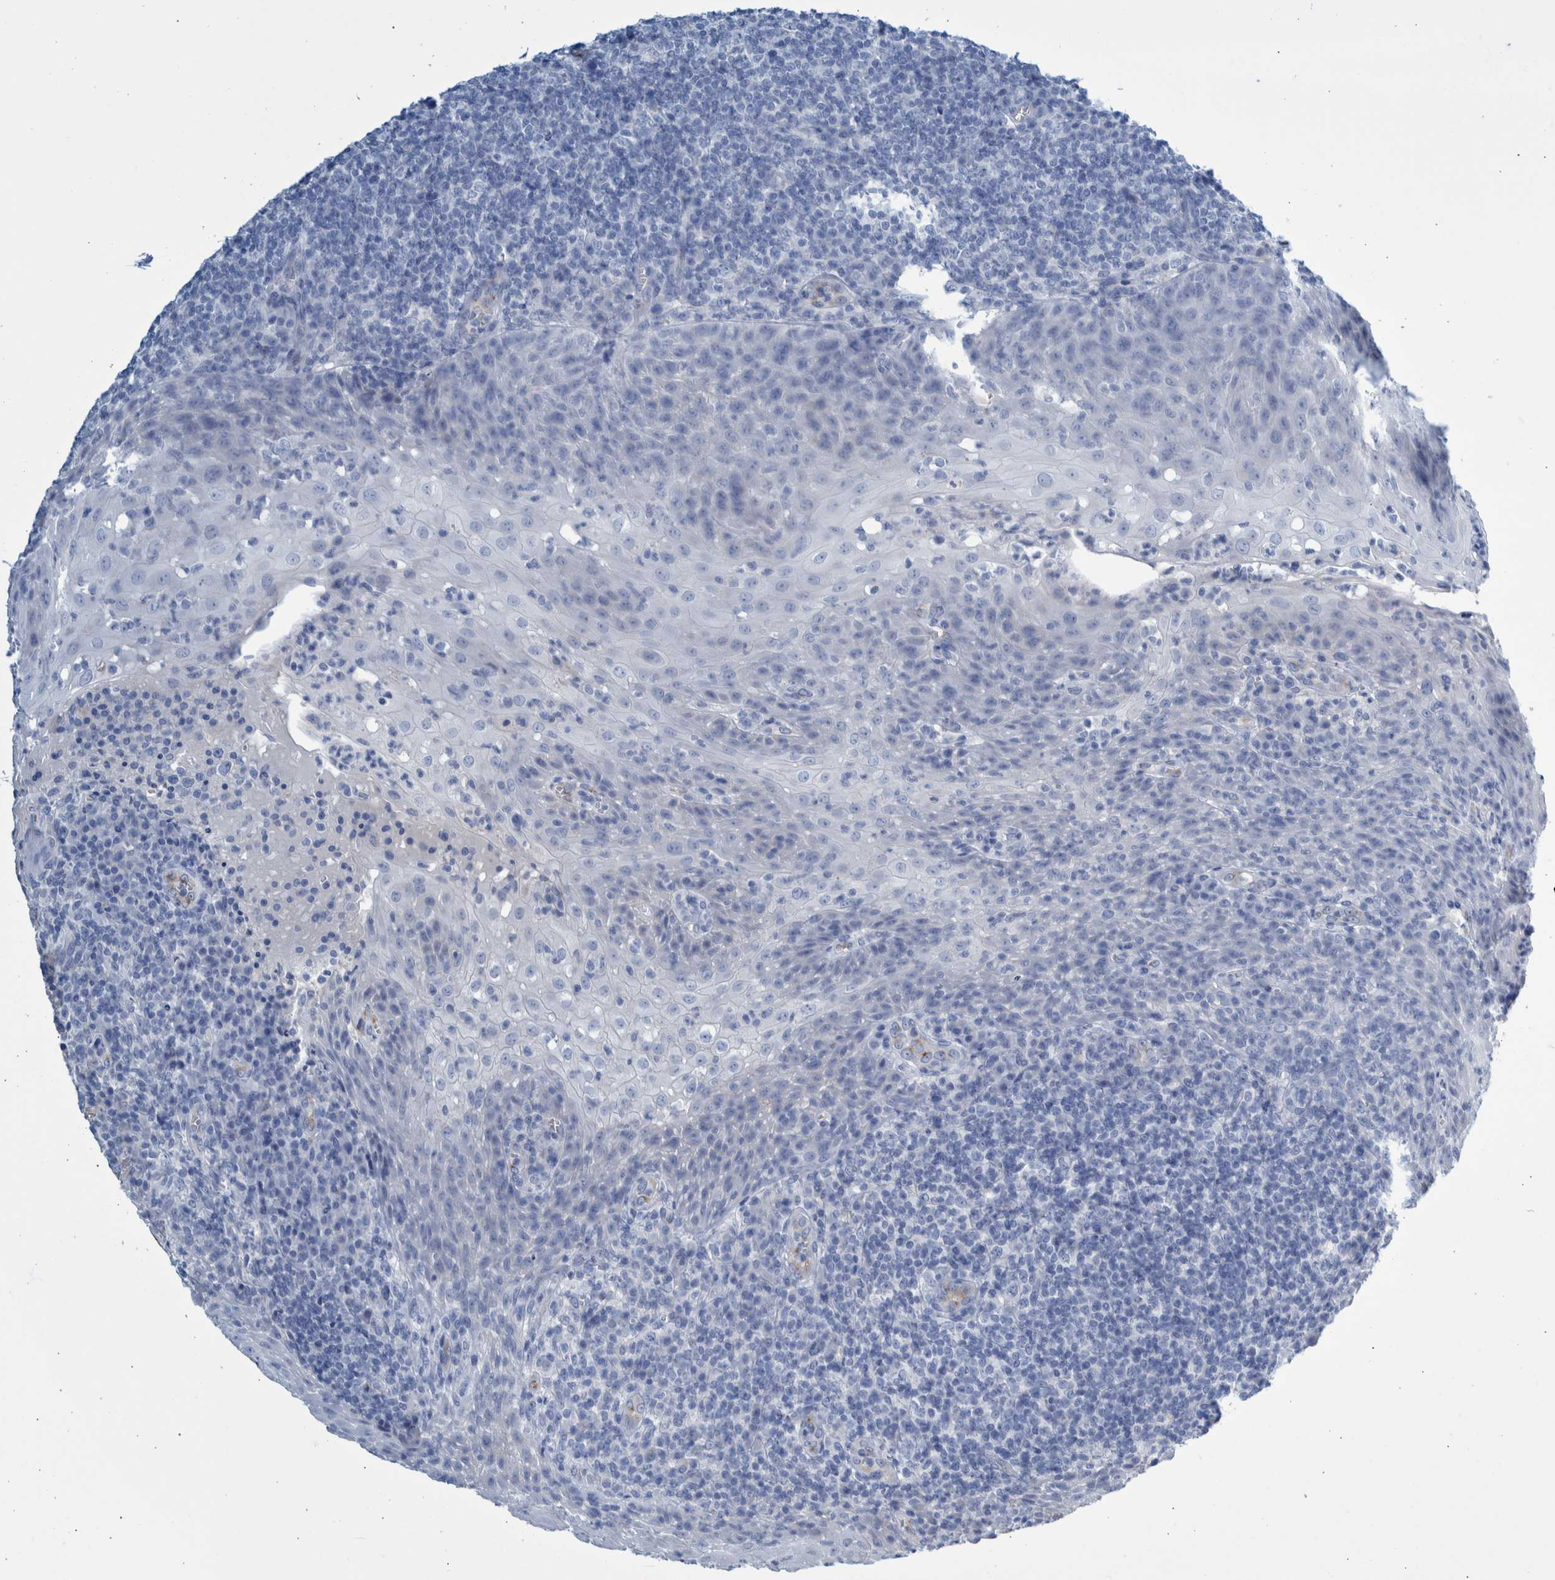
{"staining": {"intensity": "negative", "quantity": "none", "location": "none"}, "tissue": "tonsil", "cell_type": "Germinal center cells", "image_type": "normal", "snomed": [{"axis": "morphology", "description": "Normal tissue, NOS"}, {"axis": "topography", "description": "Tonsil"}], "caption": "Immunohistochemistry image of benign tonsil: human tonsil stained with DAB exhibits no significant protein staining in germinal center cells.", "gene": "SLC34A3", "patient": {"sex": "male", "age": 37}}